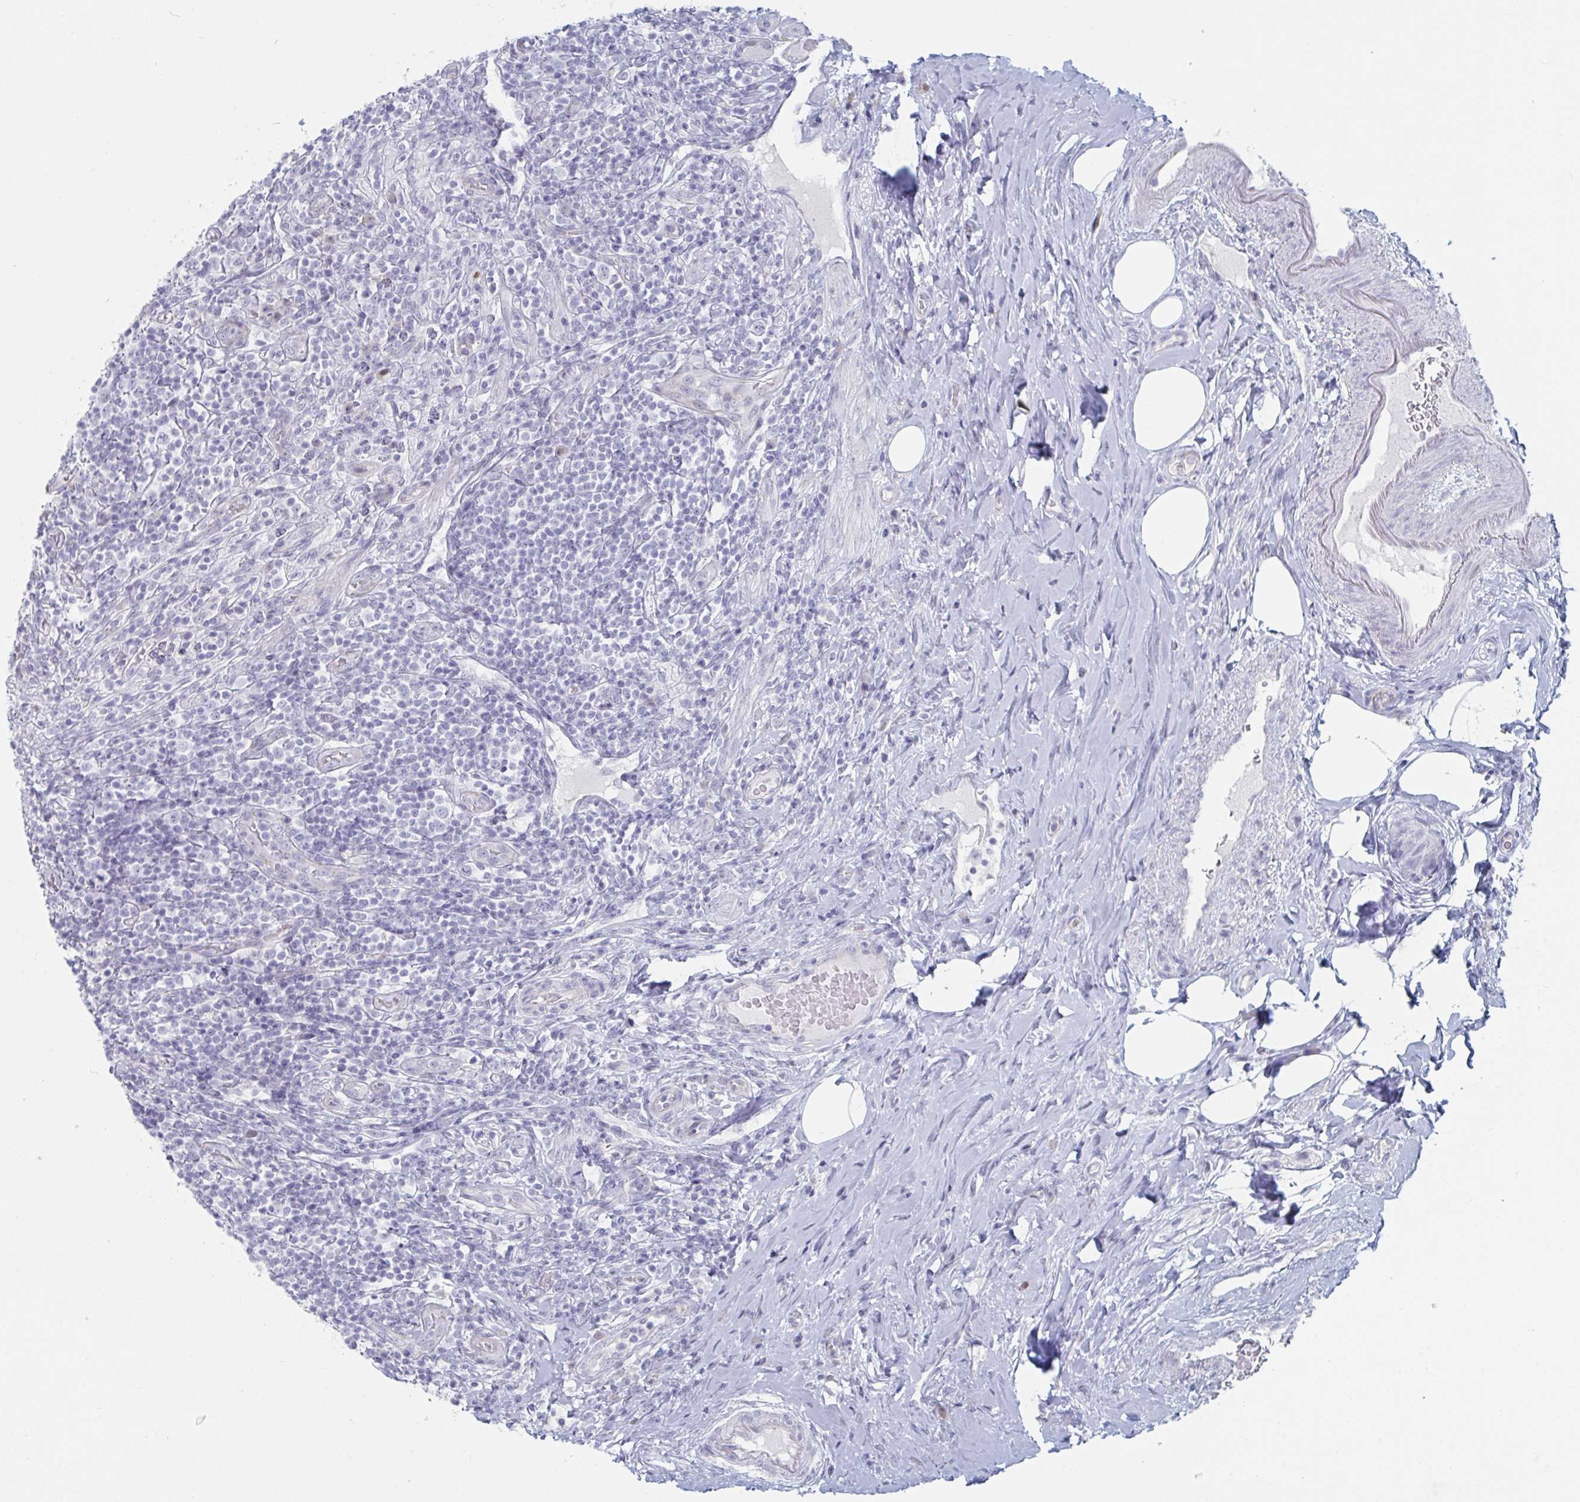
{"staining": {"intensity": "moderate", "quantity": "25%-75%", "location": "nuclear"}, "tissue": "appendix", "cell_type": "Glandular cells", "image_type": "normal", "snomed": [{"axis": "morphology", "description": "Normal tissue, NOS"}, {"axis": "topography", "description": "Appendix"}], "caption": "Appendix stained with DAB (3,3'-diaminobenzidine) IHC shows medium levels of moderate nuclear positivity in approximately 25%-75% of glandular cells.", "gene": "FOXA1", "patient": {"sex": "female", "age": 43}}